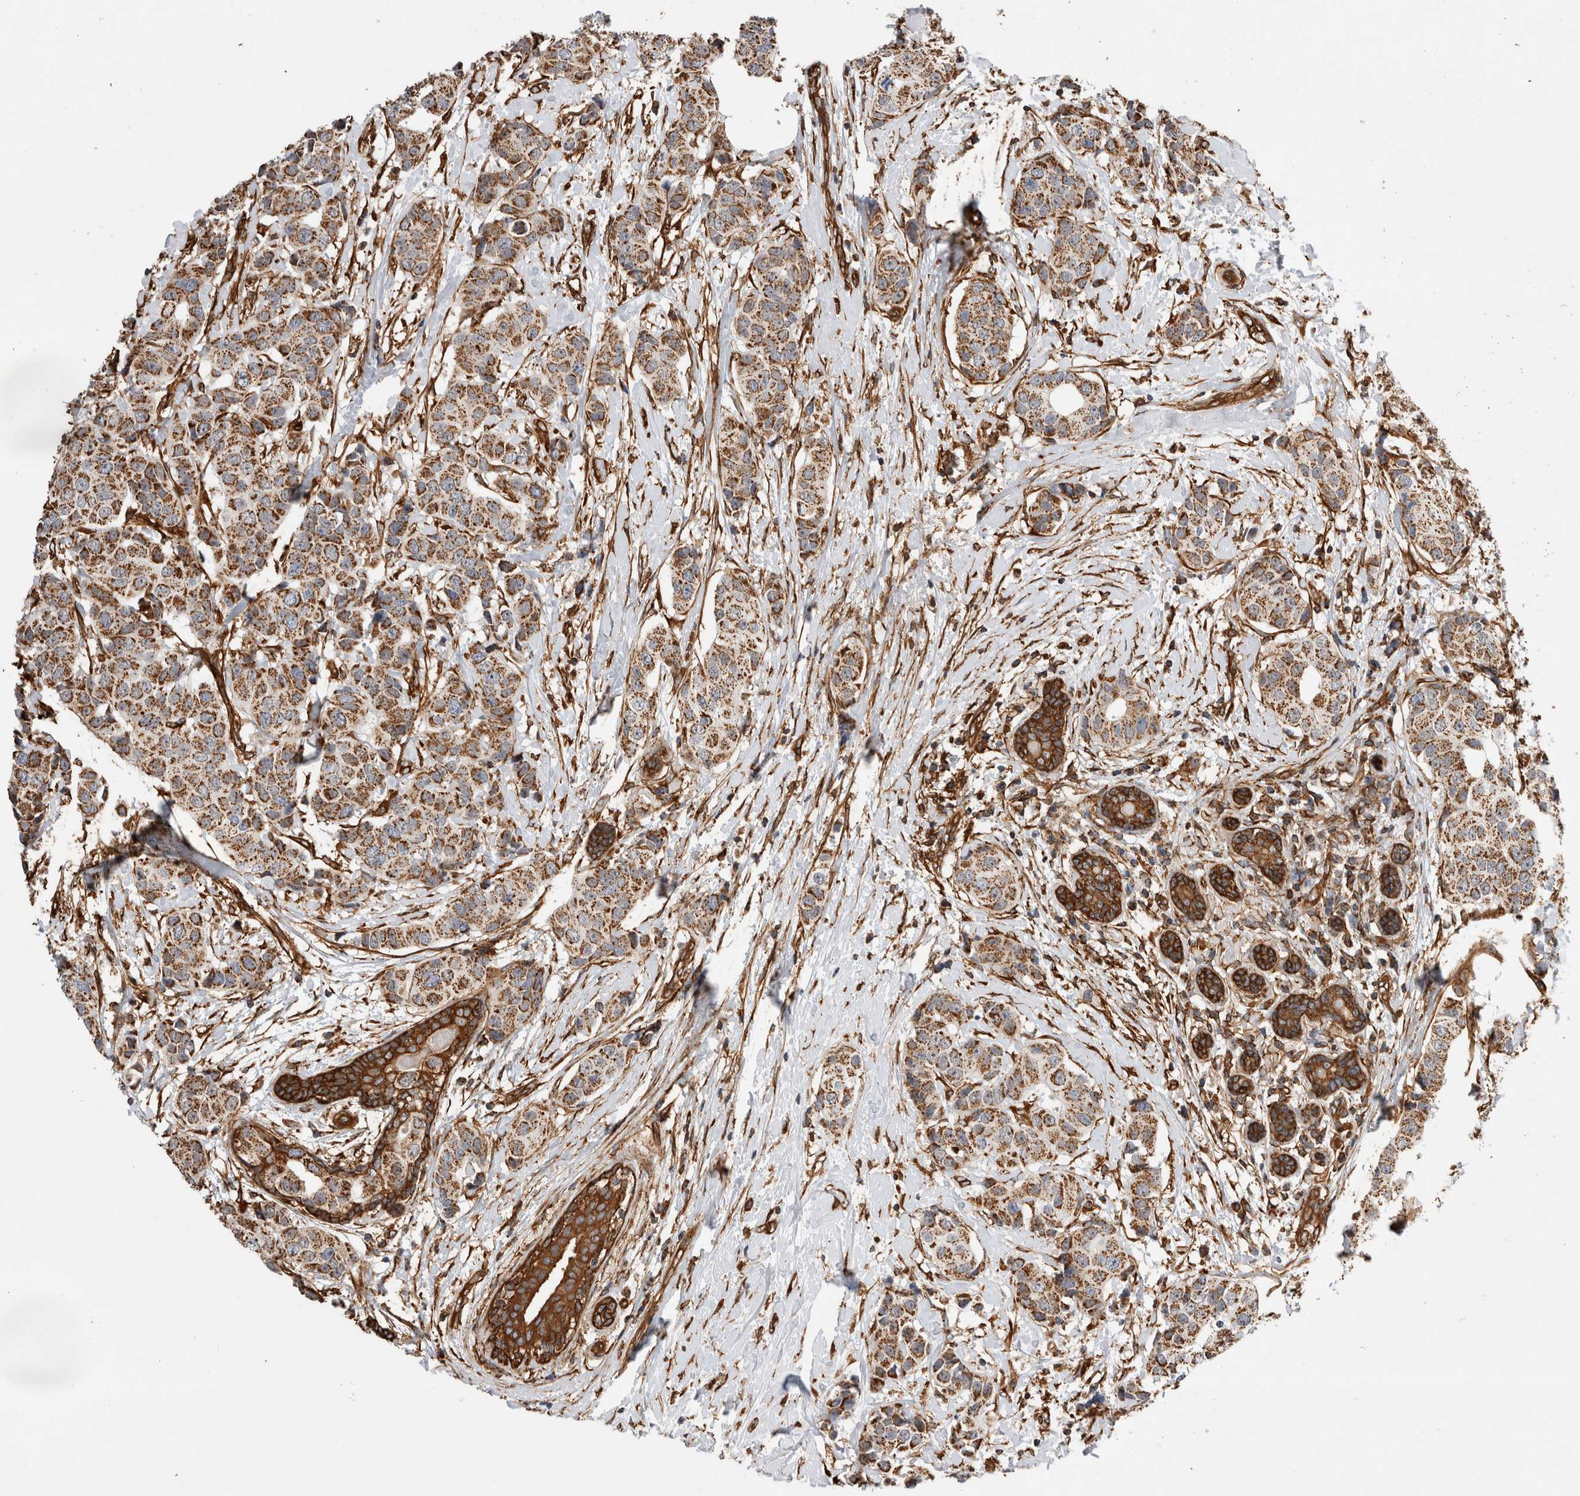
{"staining": {"intensity": "moderate", "quantity": ">75%", "location": "cytoplasmic/membranous"}, "tissue": "breast cancer", "cell_type": "Tumor cells", "image_type": "cancer", "snomed": [{"axis": "morphology", "description": "Normal tissue, NOS"}, {"axis": "morphology", "description": "Duct carcinoma"}, {"axis": "topography", "description": "Breast"}], "caption": "There is medium levels of moderate cytoplasmic/membranous expression in tumor cells of breast infiltrating ductal carcinoma, as demonstrated by immunohistochemical staining (brown color).", "gene": "ZNF397", "patient": {"sex": "female", "age": 39}}